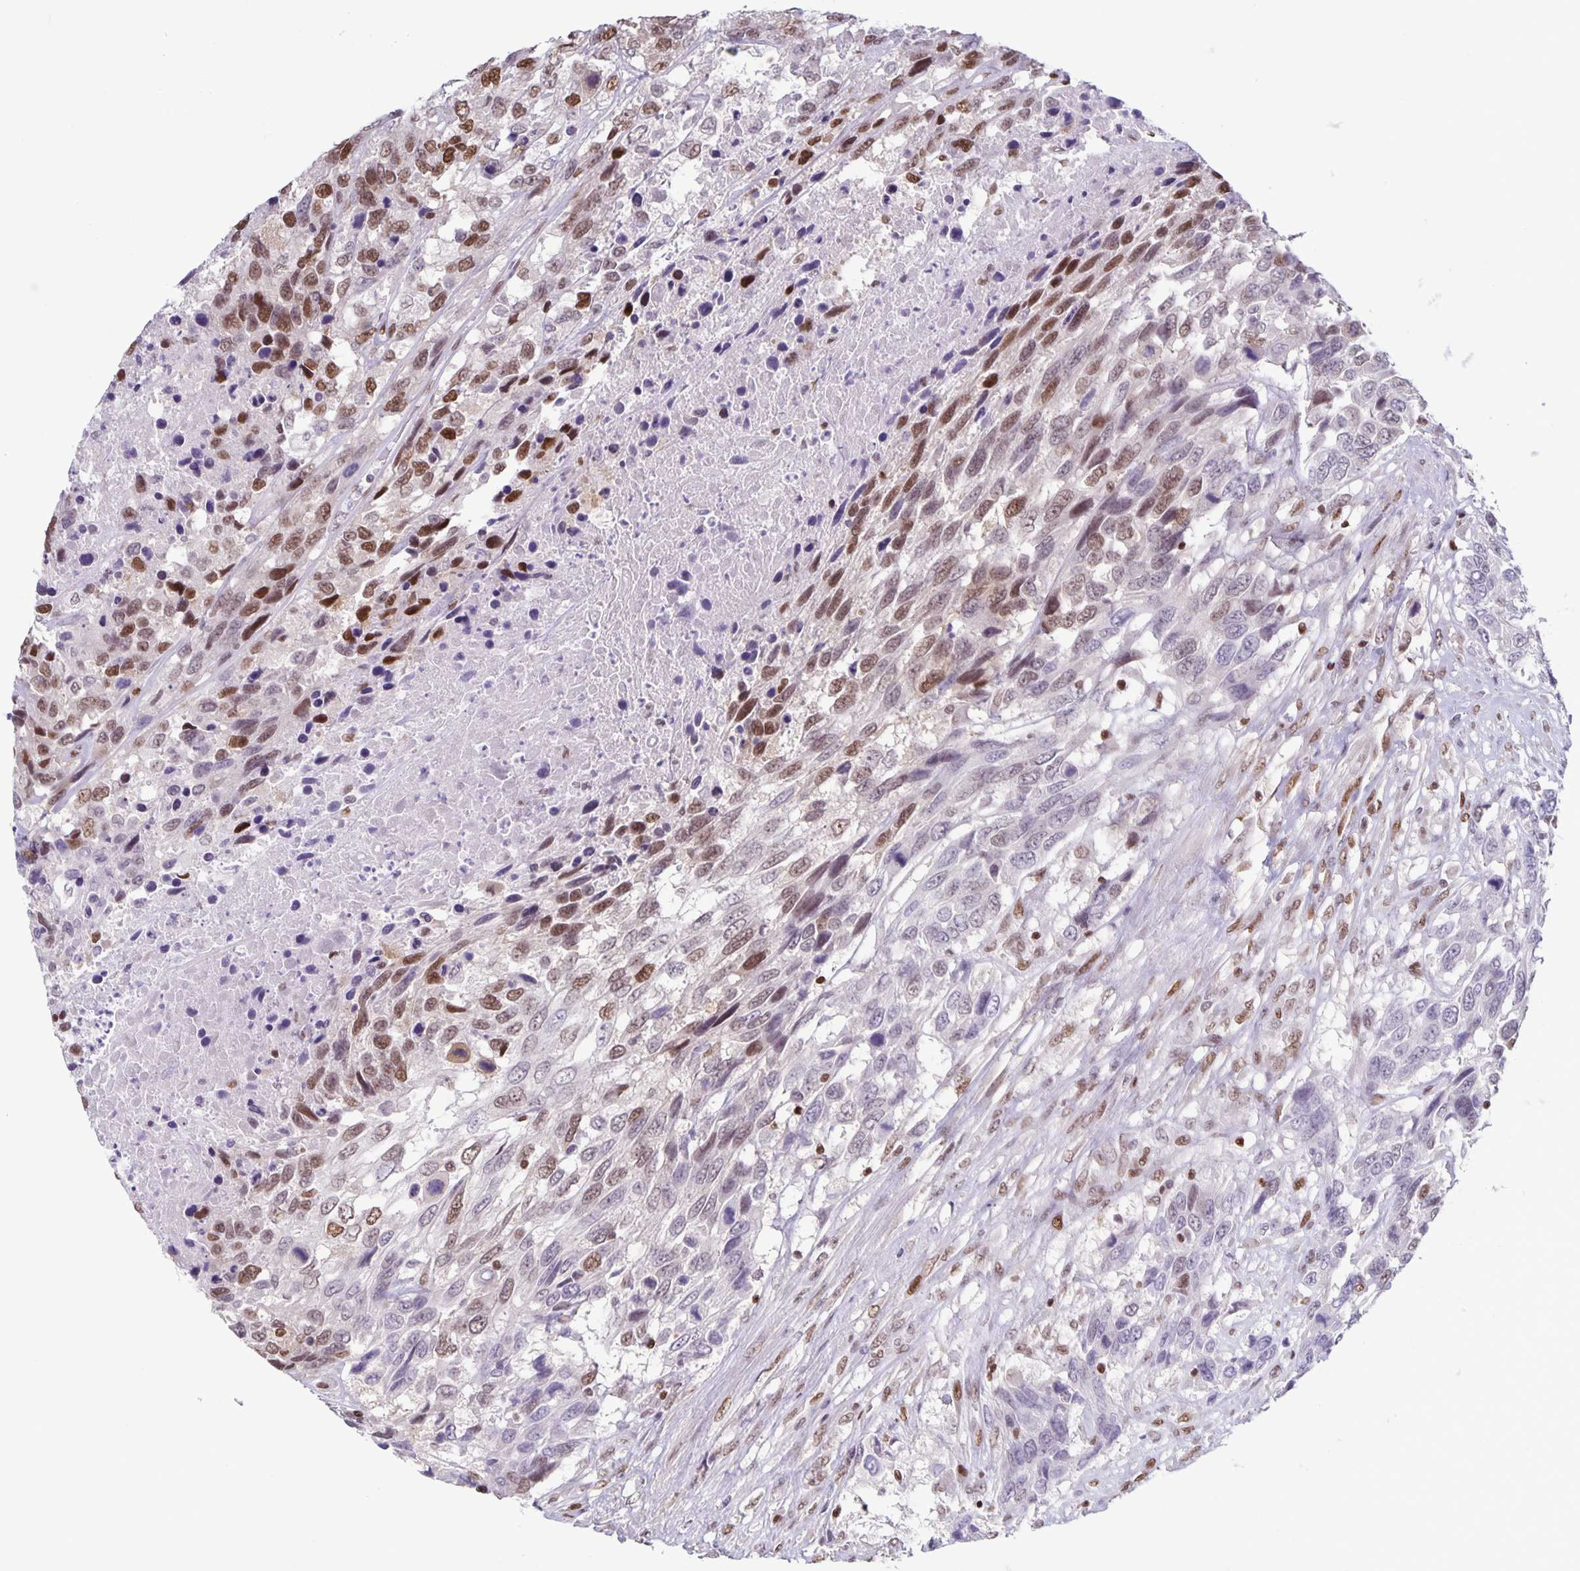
{"staining": {"intensity": "moderate", "quantity": "25%-75%", "location": "nuclear"}, "tissue": "urothelial cancer", "cell_type": "Tumor cells", "image_type": "cancer", "snomed": [{"axis": "morphology", "description": "Urothelial carcinoma, High grade"}, {"axis": "topography", "description": "Urinary bladder"}], "caption": "Protein expression analysis of urothelial cancer exhibits moderate nuclear staining in about 25%-75% of tumor cells.", "gene": "JUND", "patient": {"sex": "female", "age": 70}}